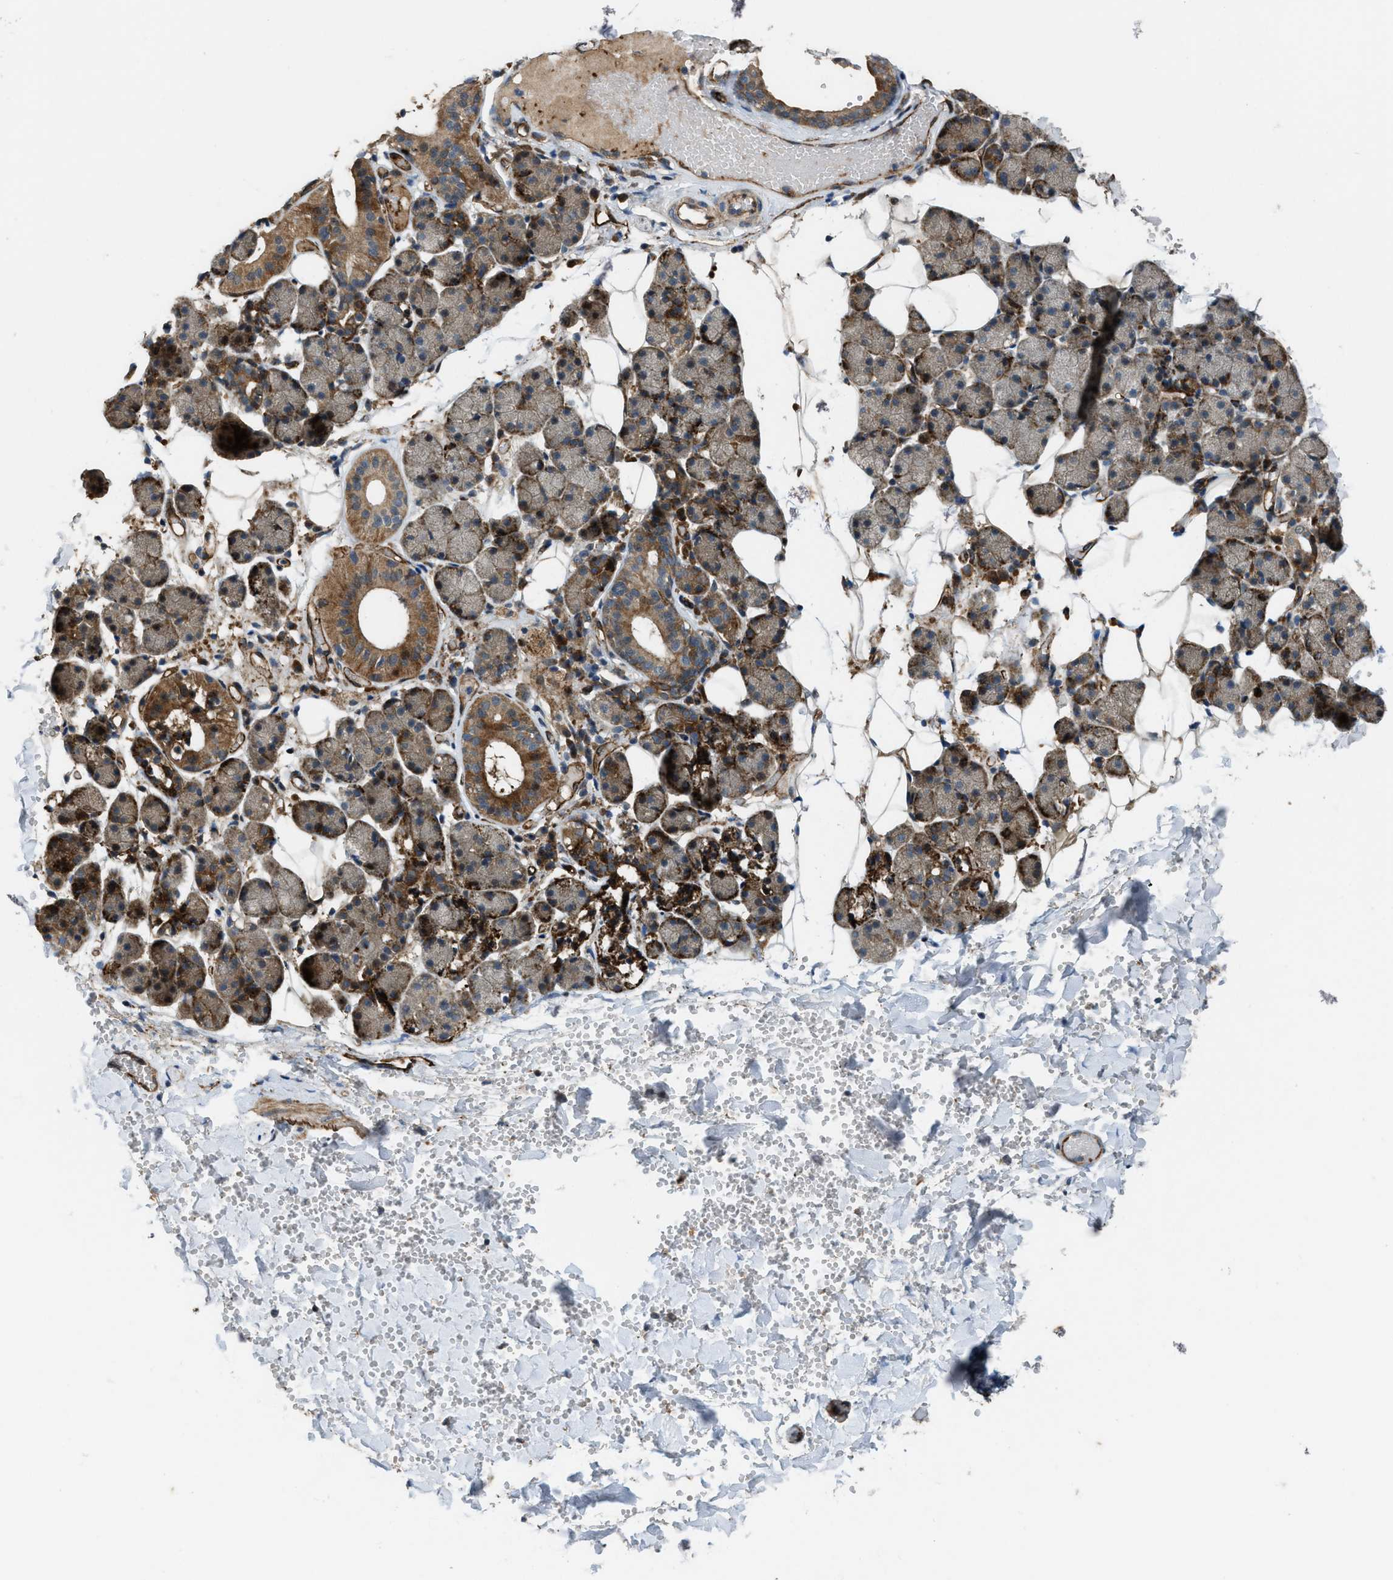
{"staining": {"intensity": "moderate", "quantity": "25%-75%", "location": "cytoplasmic/membranous"}, "tissue": "salivary gland", "cell_type": "Glandular cells", "image_type": "normal", "snomed": [{"axis": "morphology", "description": "Normal tissue, NOS"}, {"axis": "topography", "description": "Salivary gland"}], "caption": "Immunohistochemical staining of unremarkable human salivary gland shows moderate cytoplasmic/membranous protein expression in about 25%-75% of glandular cells. (IHC, brightfield microscopy, high magnification).", "gene": "LRRC72", "patient": {"sex": "female", "age": 33}}